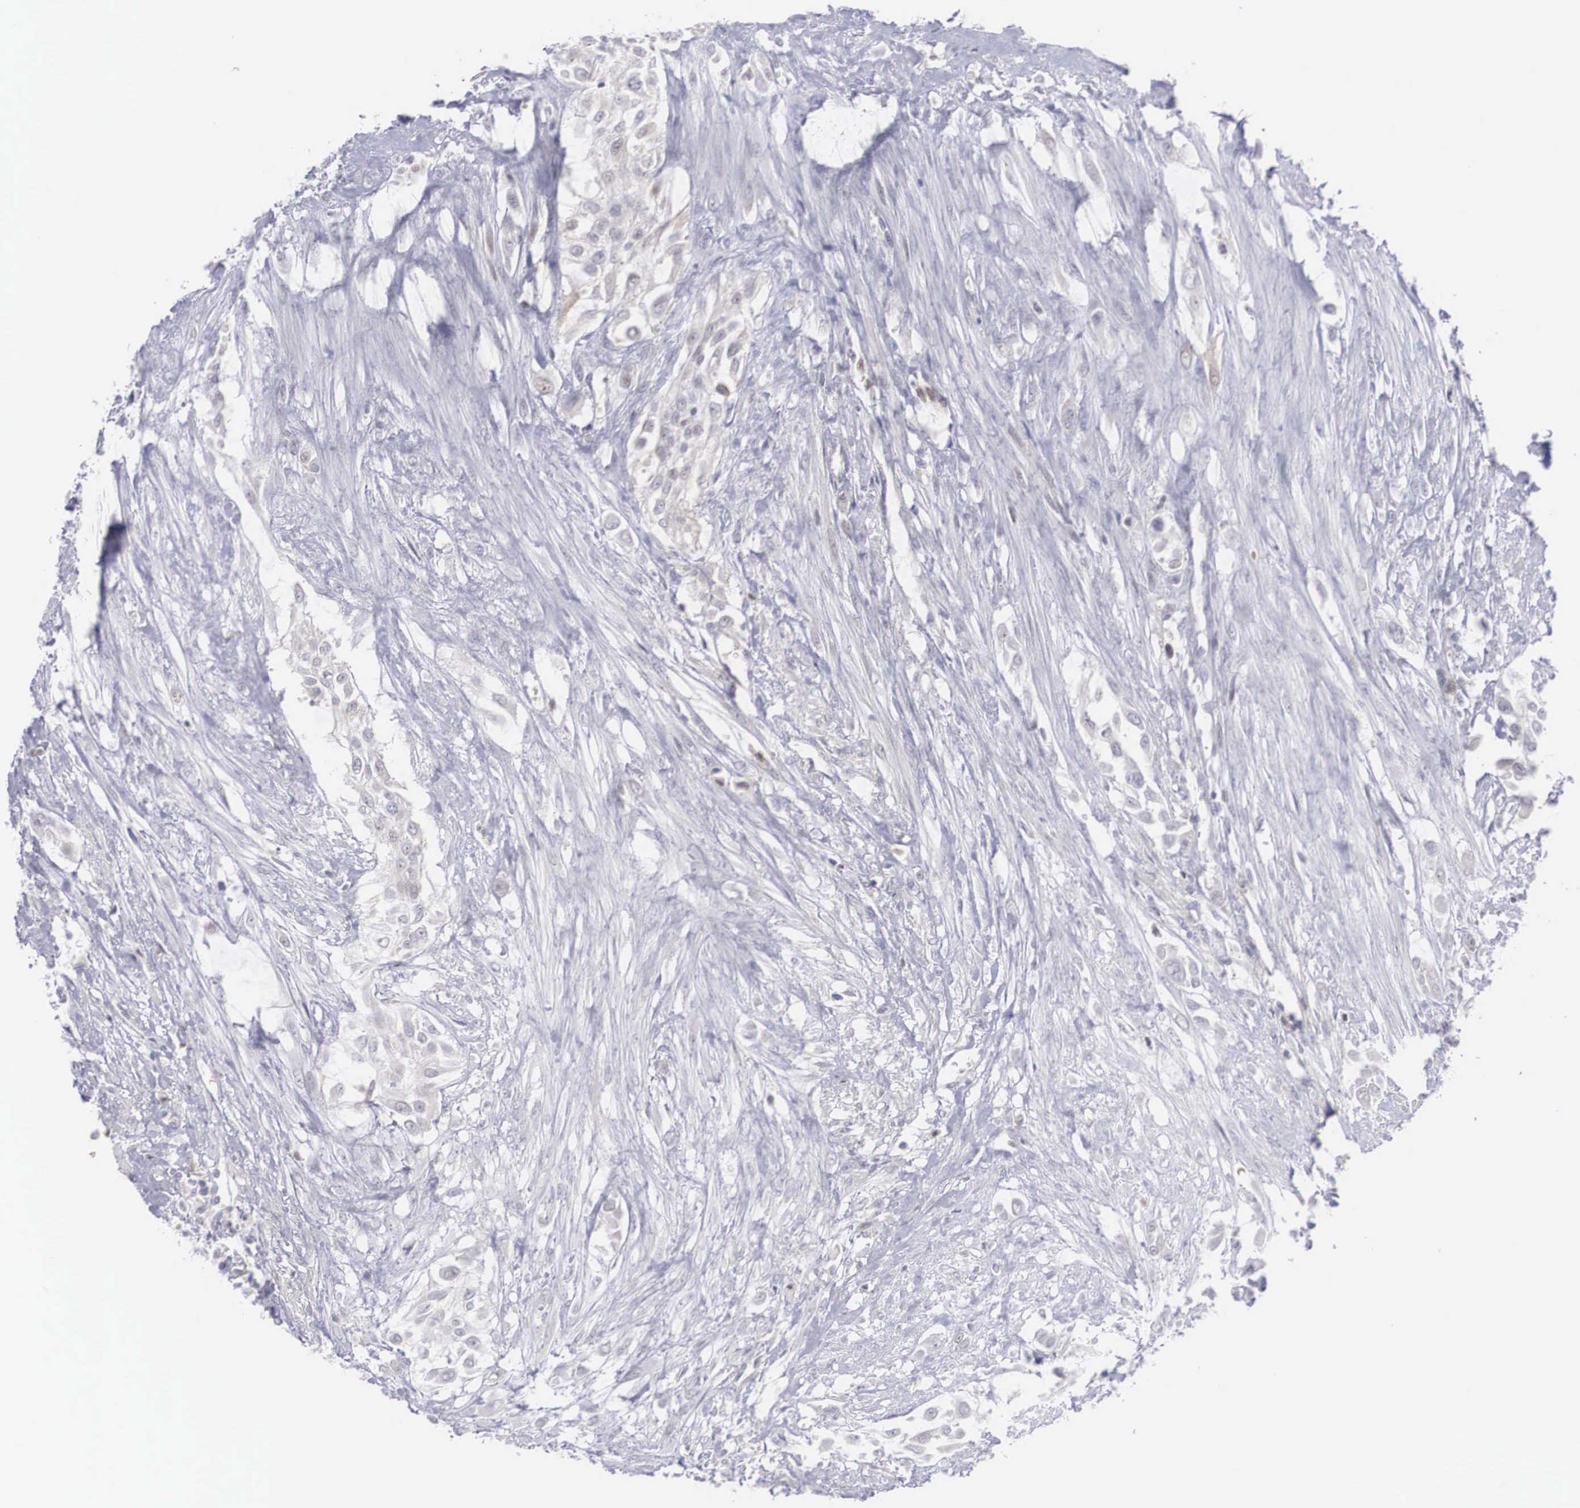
{"staining": {"intensity": "weak", "quantity": "<25%", "location": "nuclear"}, "tissue": "urothelial cancer", "cell_type": "Tumor cells", "image_type": "cancer", "snomed": [{"axis": "morphology", "description": "Urothelial carcinoma, High grade"}, {"axis": "topography", "description": "Urinary bladder"}], "caption": "DAB (3,3'-diaminobenzidine) immunohistochemical staining of human high-grade urothelial carcinoma exhibits no significant staining in tumor cells.", "gene": "RBPJ", "patient": {"sex": "male", "age": 57}}